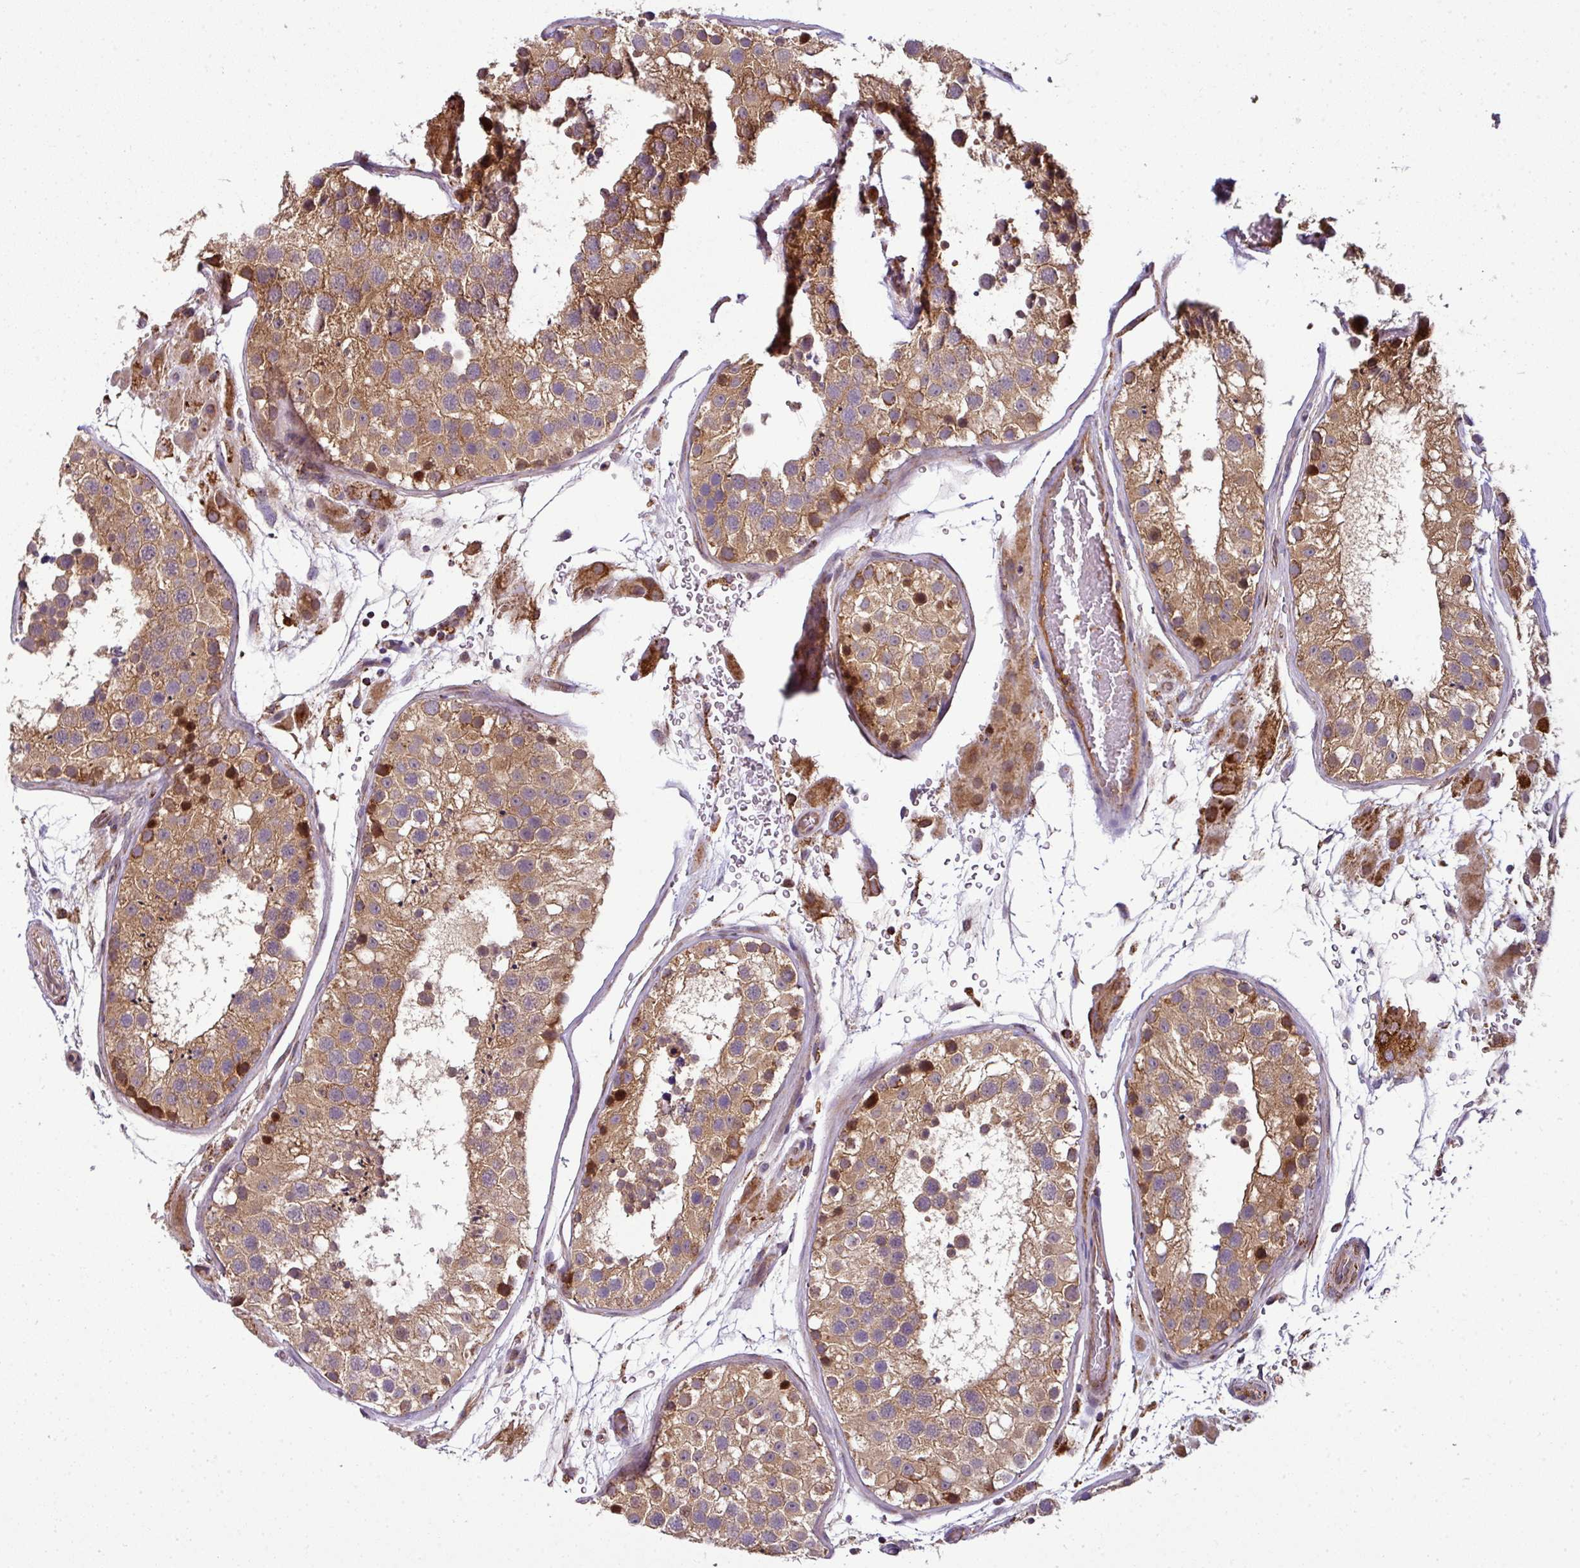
{"staining": {"intensity": "moderate", "quantity": ">75%", "location": "cytoplasmic/membranous"}, "tissue": "testis", "cell_type": "Cells in seminiferous ducts", "image_type": "normal", "snomed": [{"axis": "morphology", "description": "Normal tissue, NOS"}, {"axis": "topography", "description": "Testis"}], "caption": "This is an image of IHC staining of unremarkable testis, which shows moderate staining in the cytoplasmic/membranous of cells in seminiferous ducts.", "gene": "PRELID3B", "patient": {"sex": "male", "age": 26}}